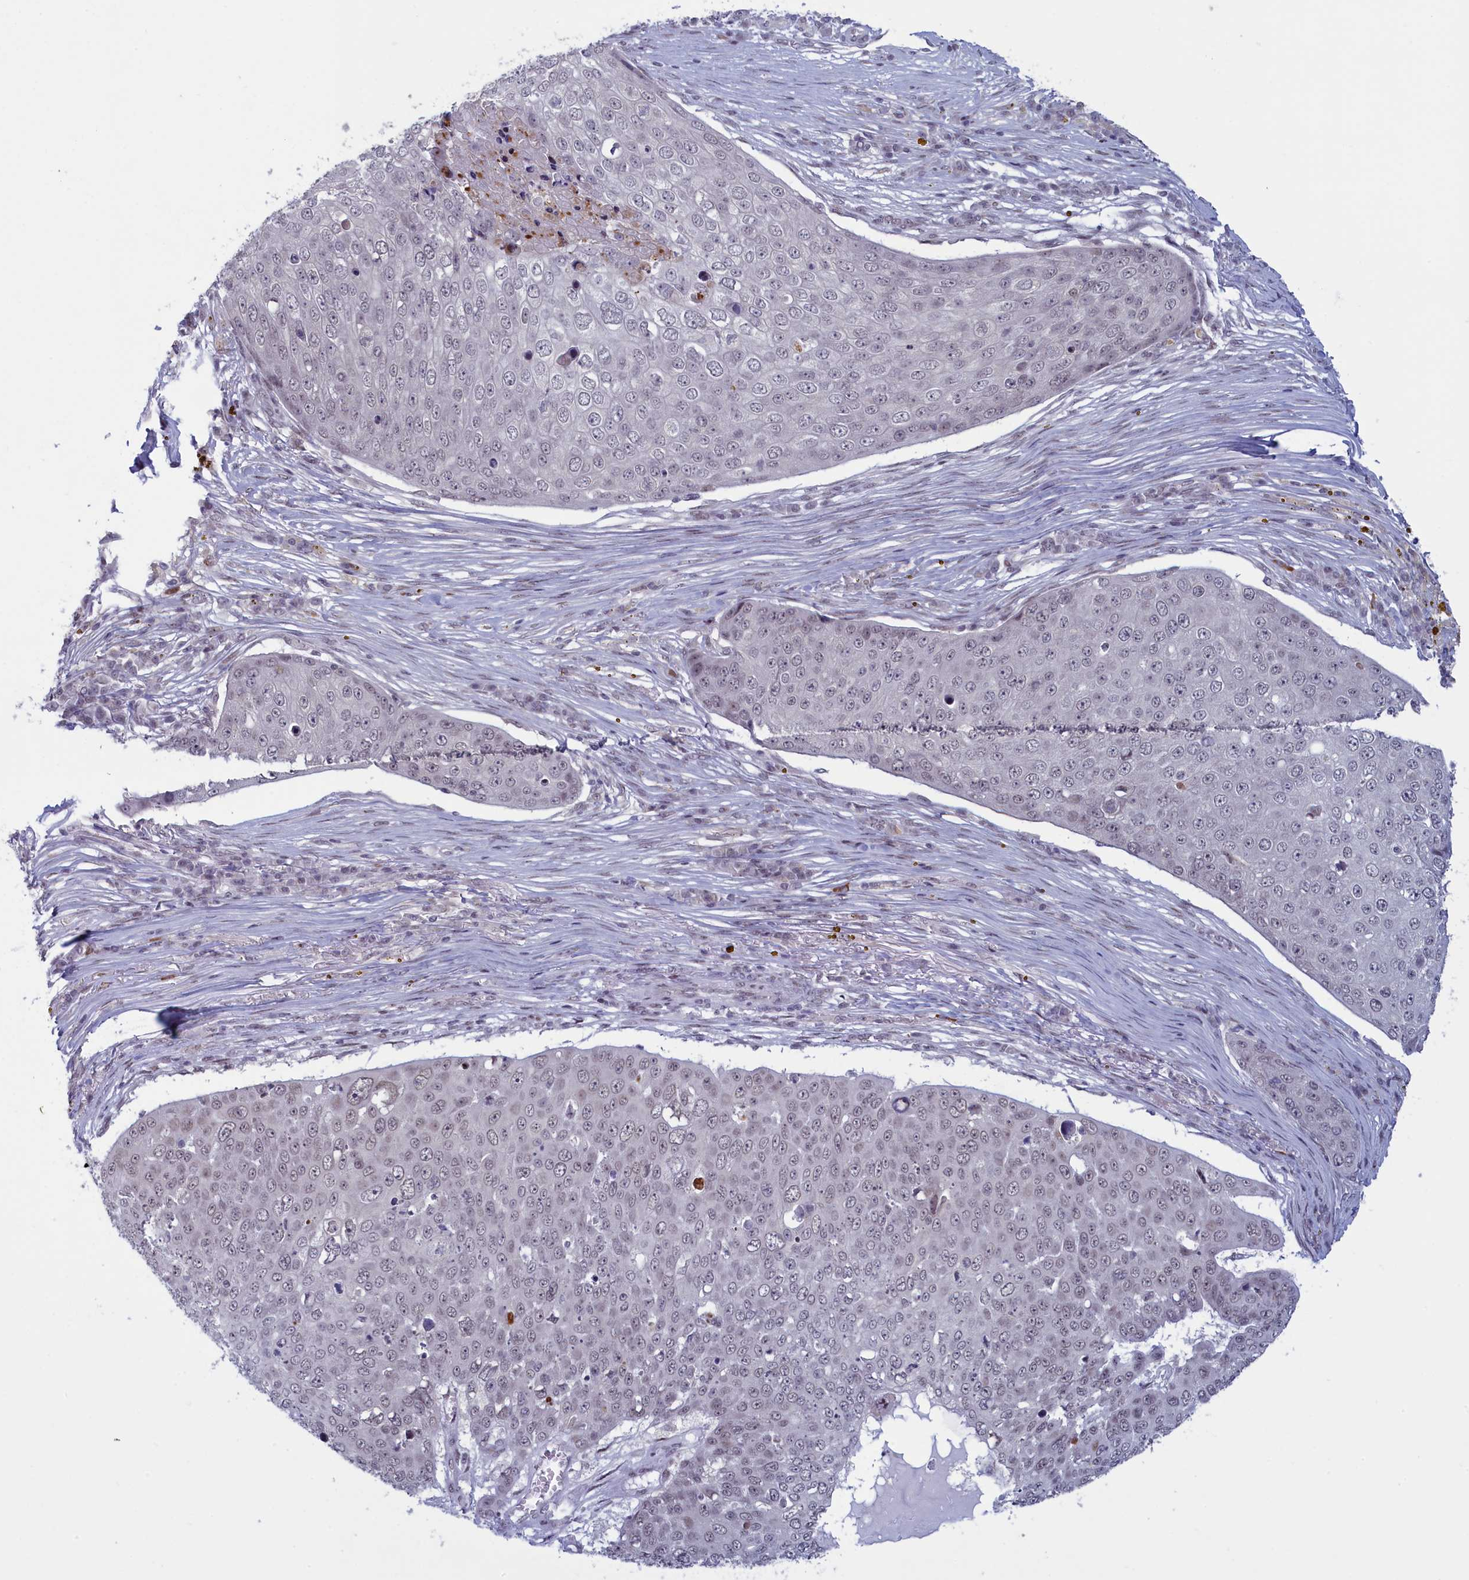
{"staining": {"intensity": "negative", "quantity": "none", "location": "none"}, "tissue": "skin cancer", "cell_type": "Tumor cells", "image_type": "cancer", "snomed": [{"axis": "morphology", "description": "Squamous cell carcinoma, NOS"}, {"axis": "topography", "description": "Skin"}], "caption": "High magnification brightfield microscopy of skin squamous cell carcinoma stained with DAB (brown) and counterstained with hematoxylin (blue): tumor cells show no significant staining.", "gene": "ATF7IP2", "patient": {"sex": "male", "age": 71}}